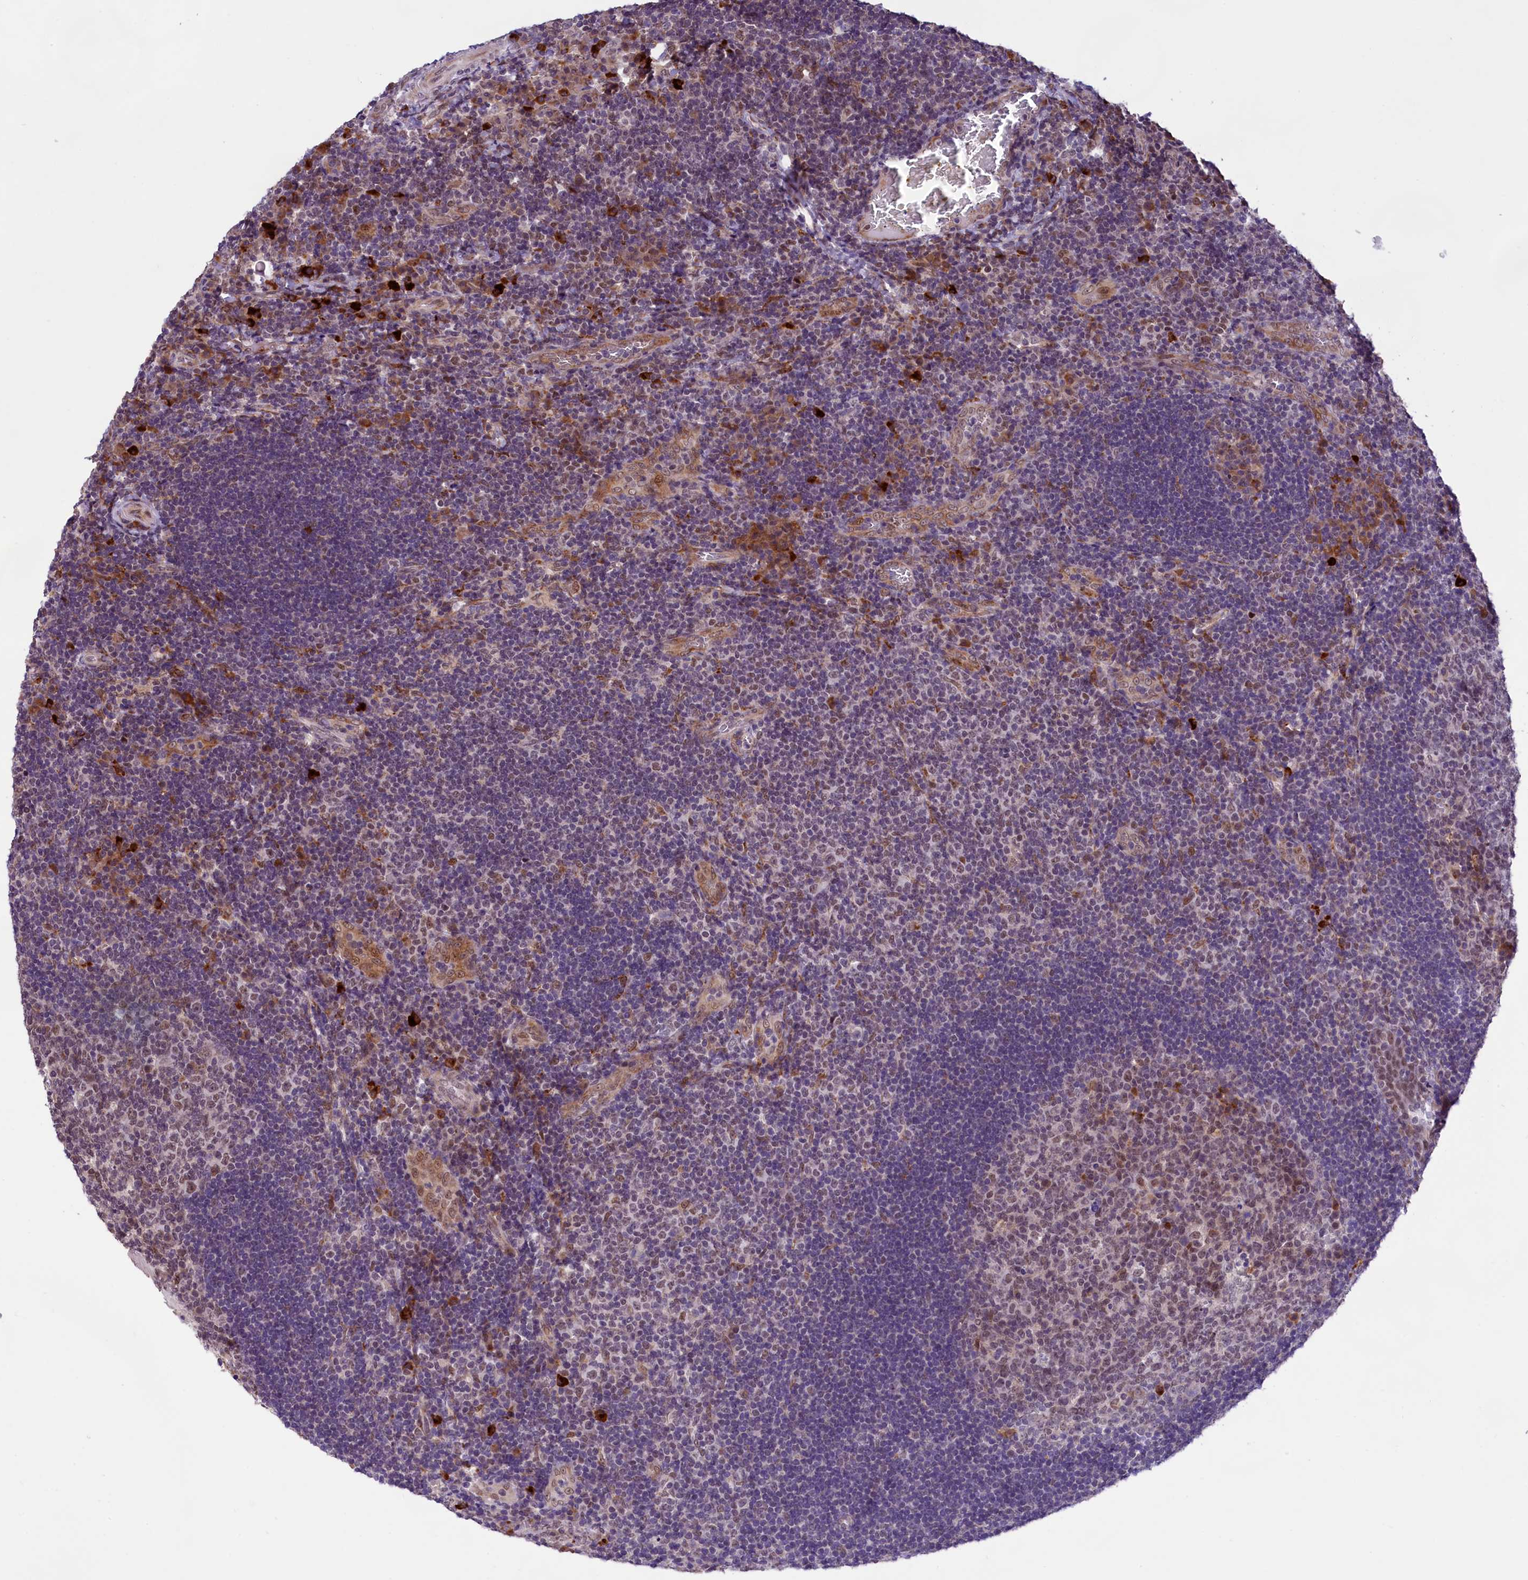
{"staining": {"intensity": "weak", "quantity": ">75%", "location": "nuclear"}, "tissue": "tonsil", "cell_type": "Germinal center cells", "image_type": "normal", "snomed": [{"axis": "morphology", "description": "Normal tissue, NOS"}, {"axis": "topography", "description": "Tonsil"}], "caption": "Tonsil stained with IHC reveals weak nuclear expression in approximately >75% of germinal center cells. Nuclei are stained in blue.", "gene": "FBXO45", "patient": {"sex": "male", "age": 17}}